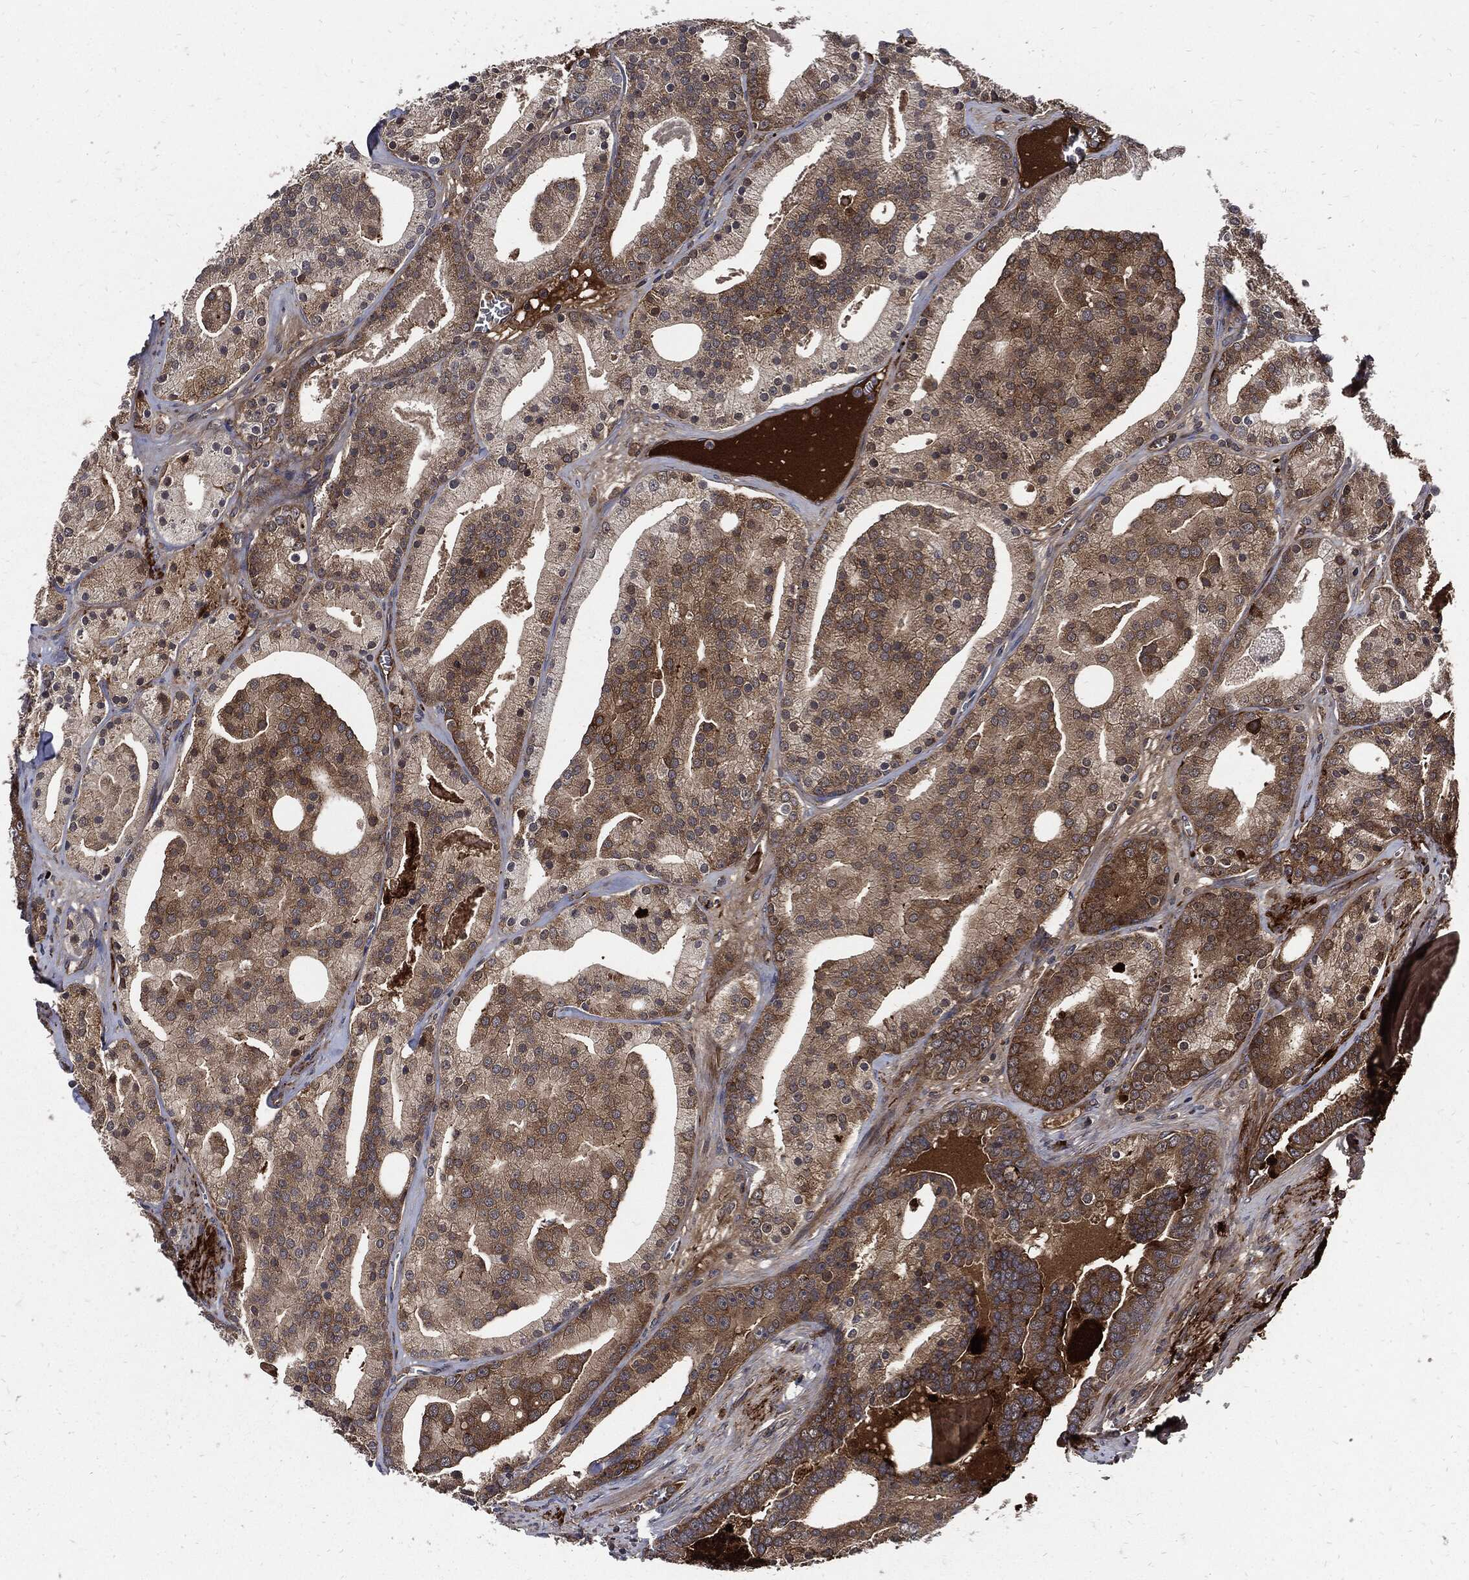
{"staining": {"intensity": "strong", "quantity": "25%-75%", "location": "cytoplasmic/membranous"}, "tissue": "prostate cancer", "cell_type": "Tumor cells", "image_type": "cancer", "snomed": [{"axis": "morphology", "description": "Adenocarcinoma, NOS"}, {"axis": "topography", "description": "Prostate"}], "caption": "This is a photomicrograph of immunohistochemistry (IHC) staining of adenocarcinoma (prostate), which shows strong expression in the cytoplasmic/membranous of tumor cells.", "gene": "CLU", "patient": {"sex": "male", "age": 69}}